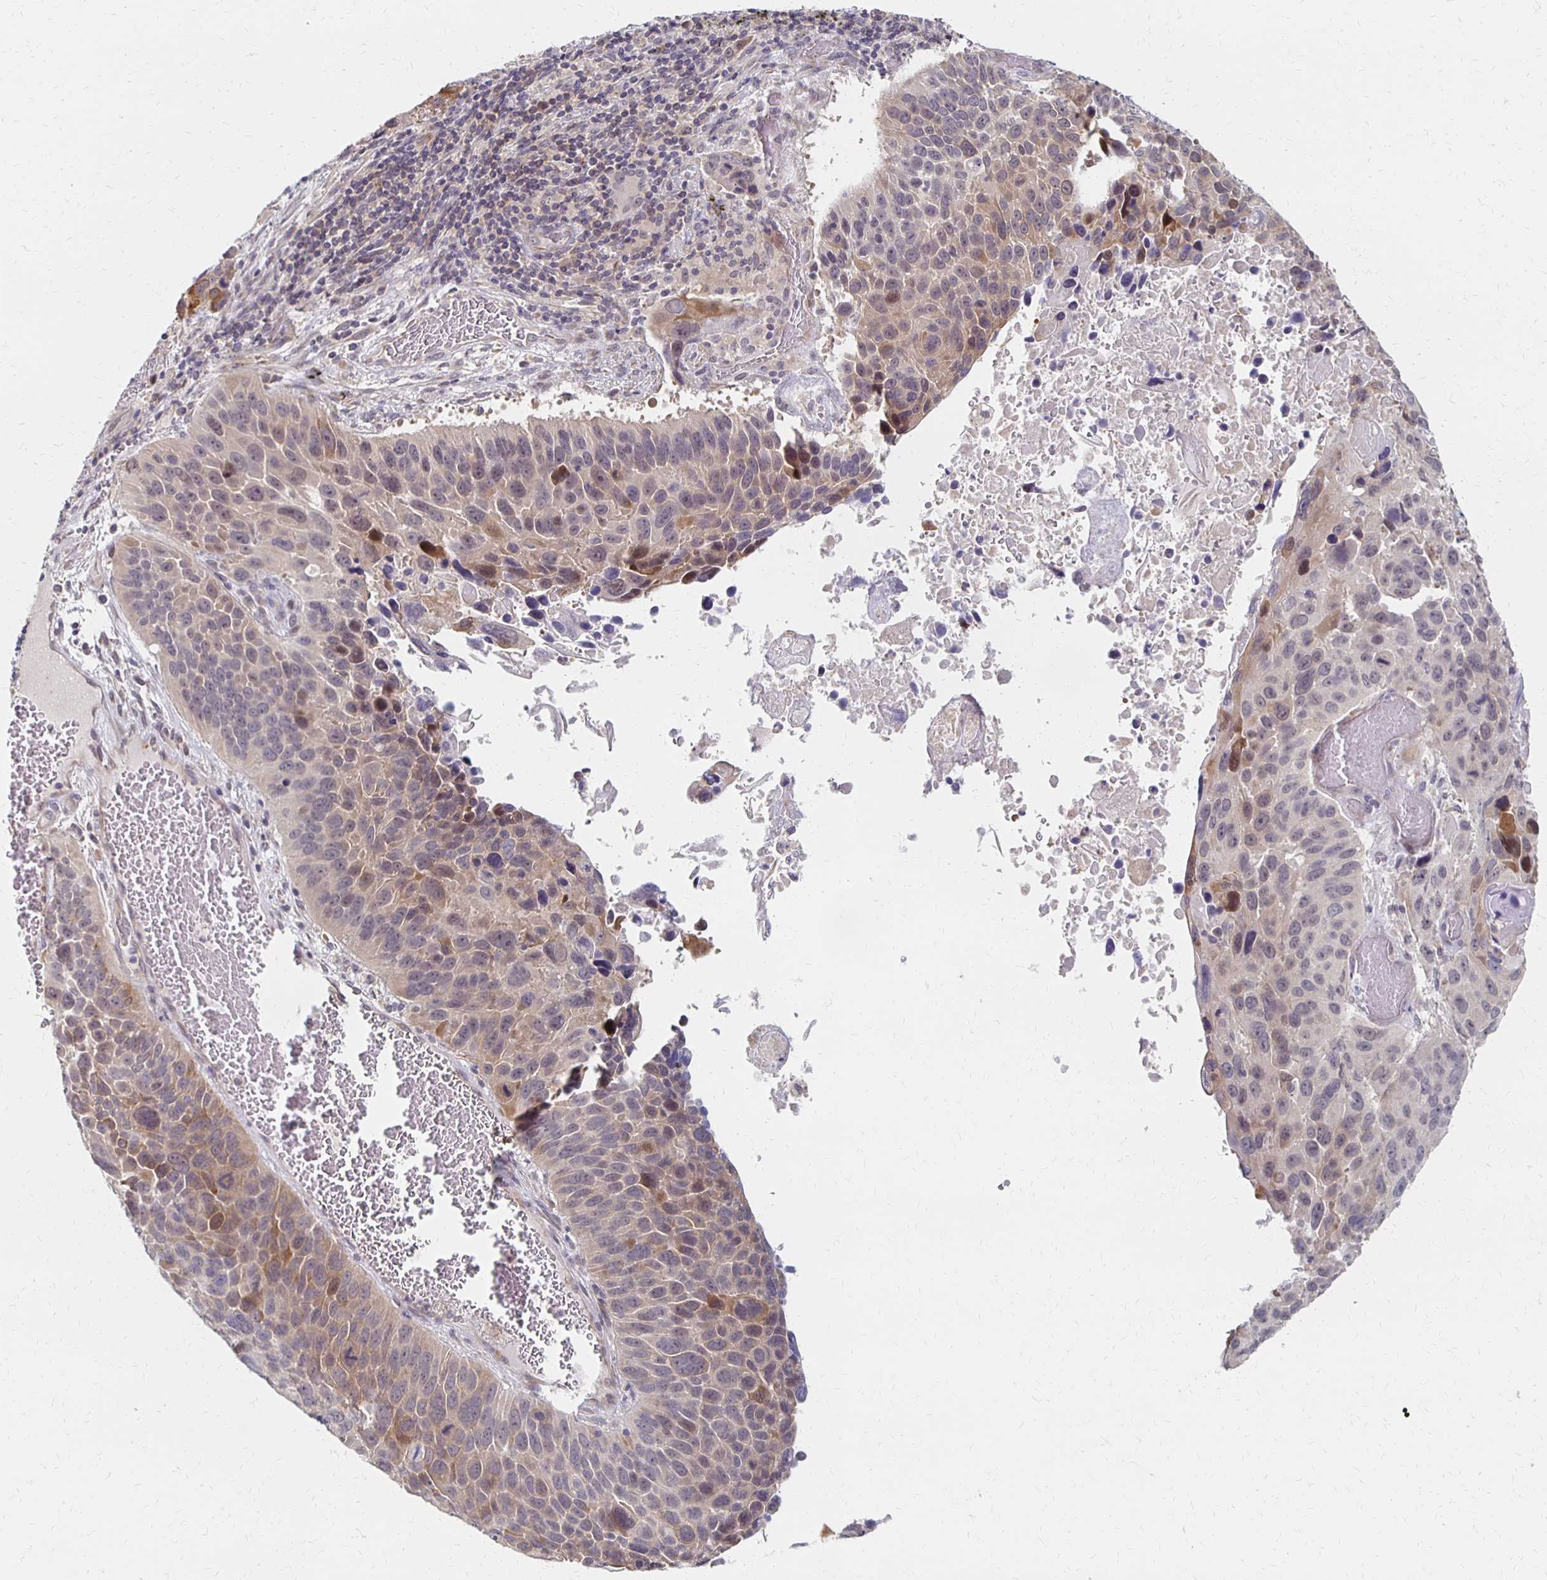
{"staining": {"intensity": "moderate", "quantity": "<25%", "location": "cytoplasmic/membranous,nuclear"}, "tissue": "lung cancer", "cell_type": "Tumor cells", "image_type": "cancer", "snomed": [{"axis": "morphology", "description": "Squamous cell carcinoma, NOS"}, {"axis": "topography", "description": "Lung"}], "caption": "Moderate cytoplasmic/membranous and nuclear protein staining is appreciated in approximately <25% of tumor cells in lung cancer (squamous cell carcinoma). (brown staining indicates protein expression, while blue staining denotes nuclei).", "gene": "PRKCB", "patient": {"sex": "male", "age": 68}}